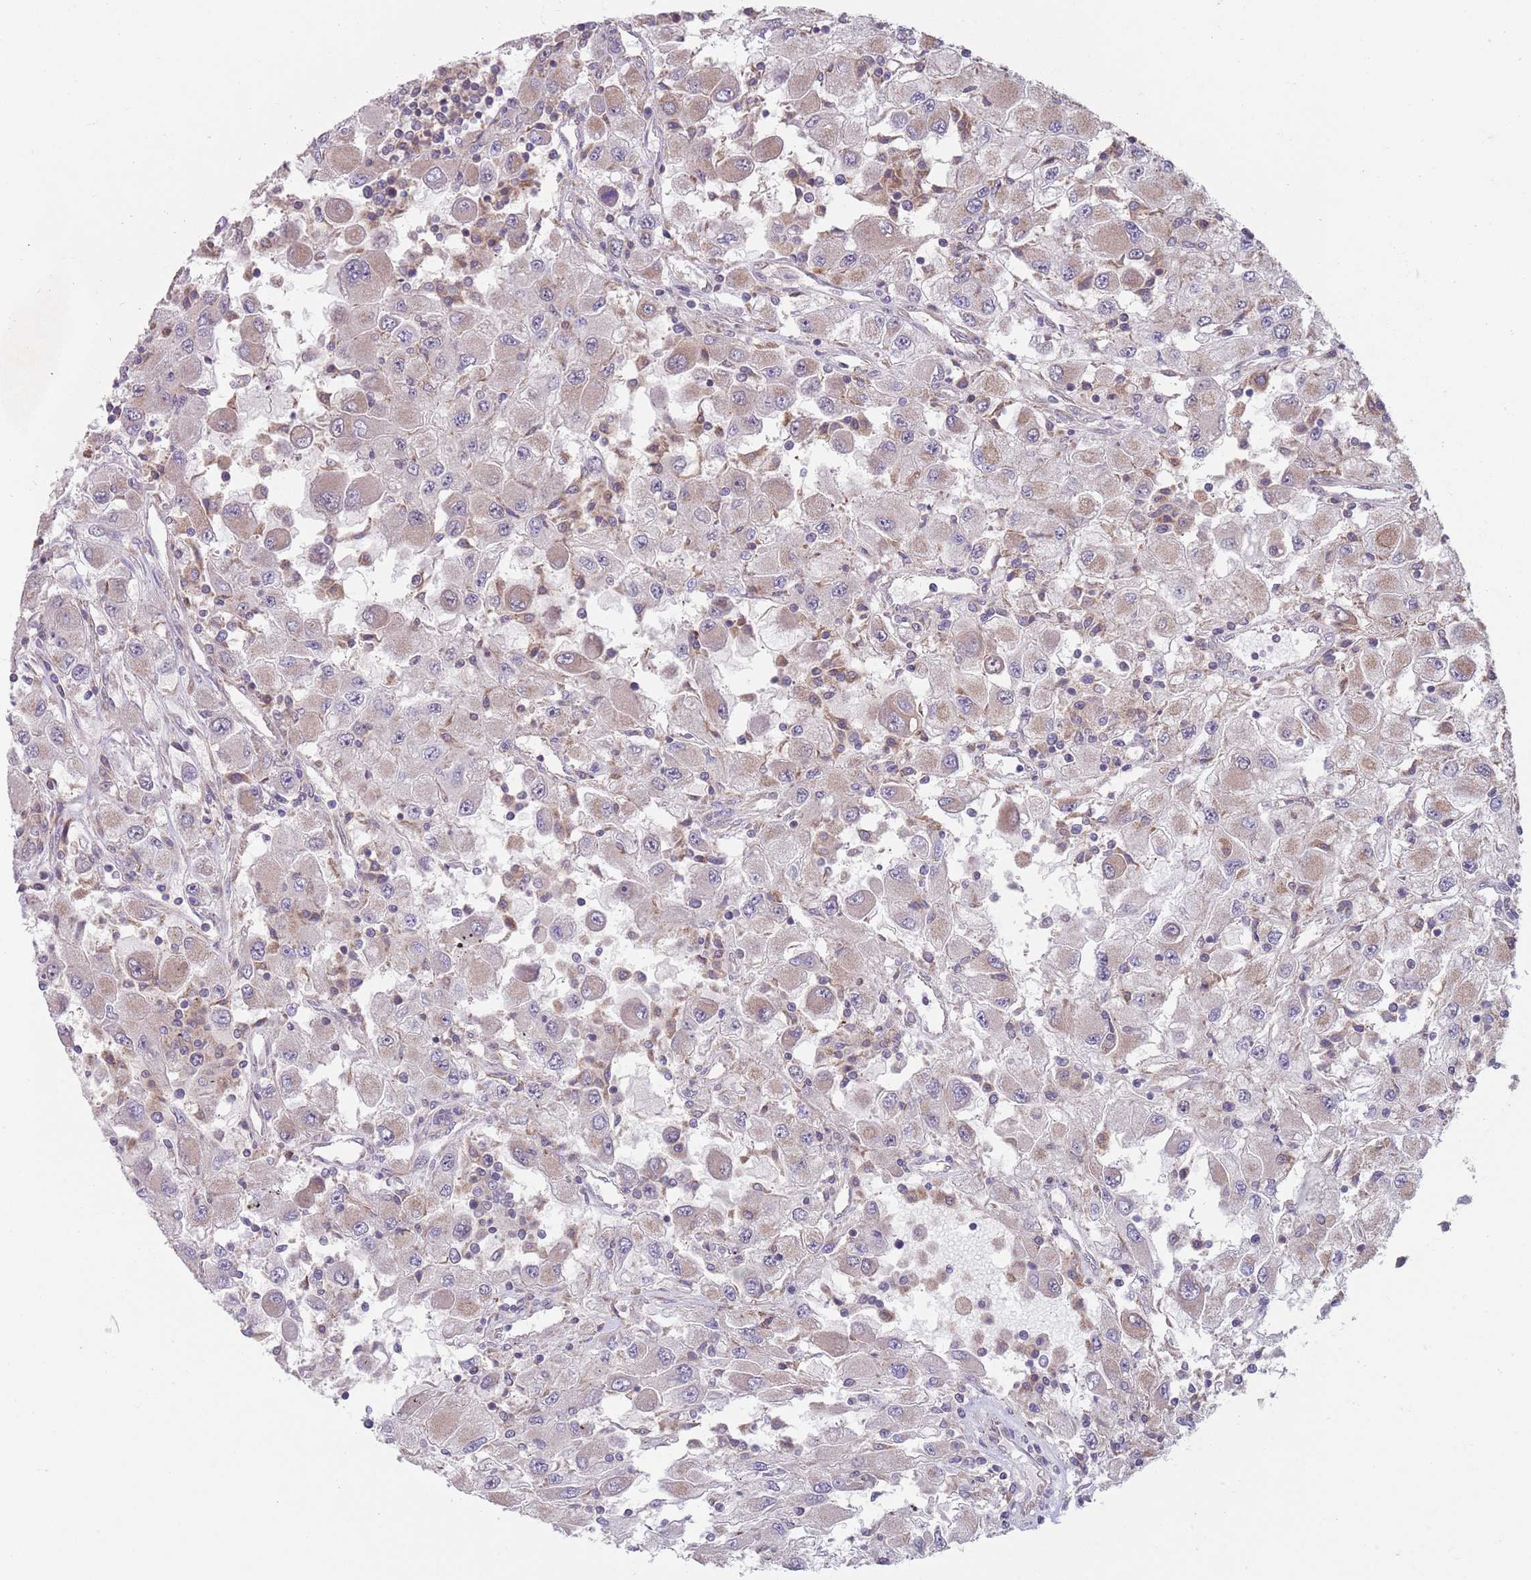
{"staining": {"intensity": "negative", "quantity": "none", "location": "none"}, "tissue": "renal cancer", "cell_type": "Tumor cells", "image_type": "cancer", "snomed": [{"axis": "morphology", "description": "Adenocarcinoma, NOS"}, {"axis": "topography", "description": "Kidney"}], "caption": "High magnification brightfield microscopy of adenocarcinoma (renal) stained with DAB (brown) and counterstained with hematoxylin (blue): tumor cells show no significant positivity.", "gene": "CHD9", "patient": {"sex": "female", "age": 67}}